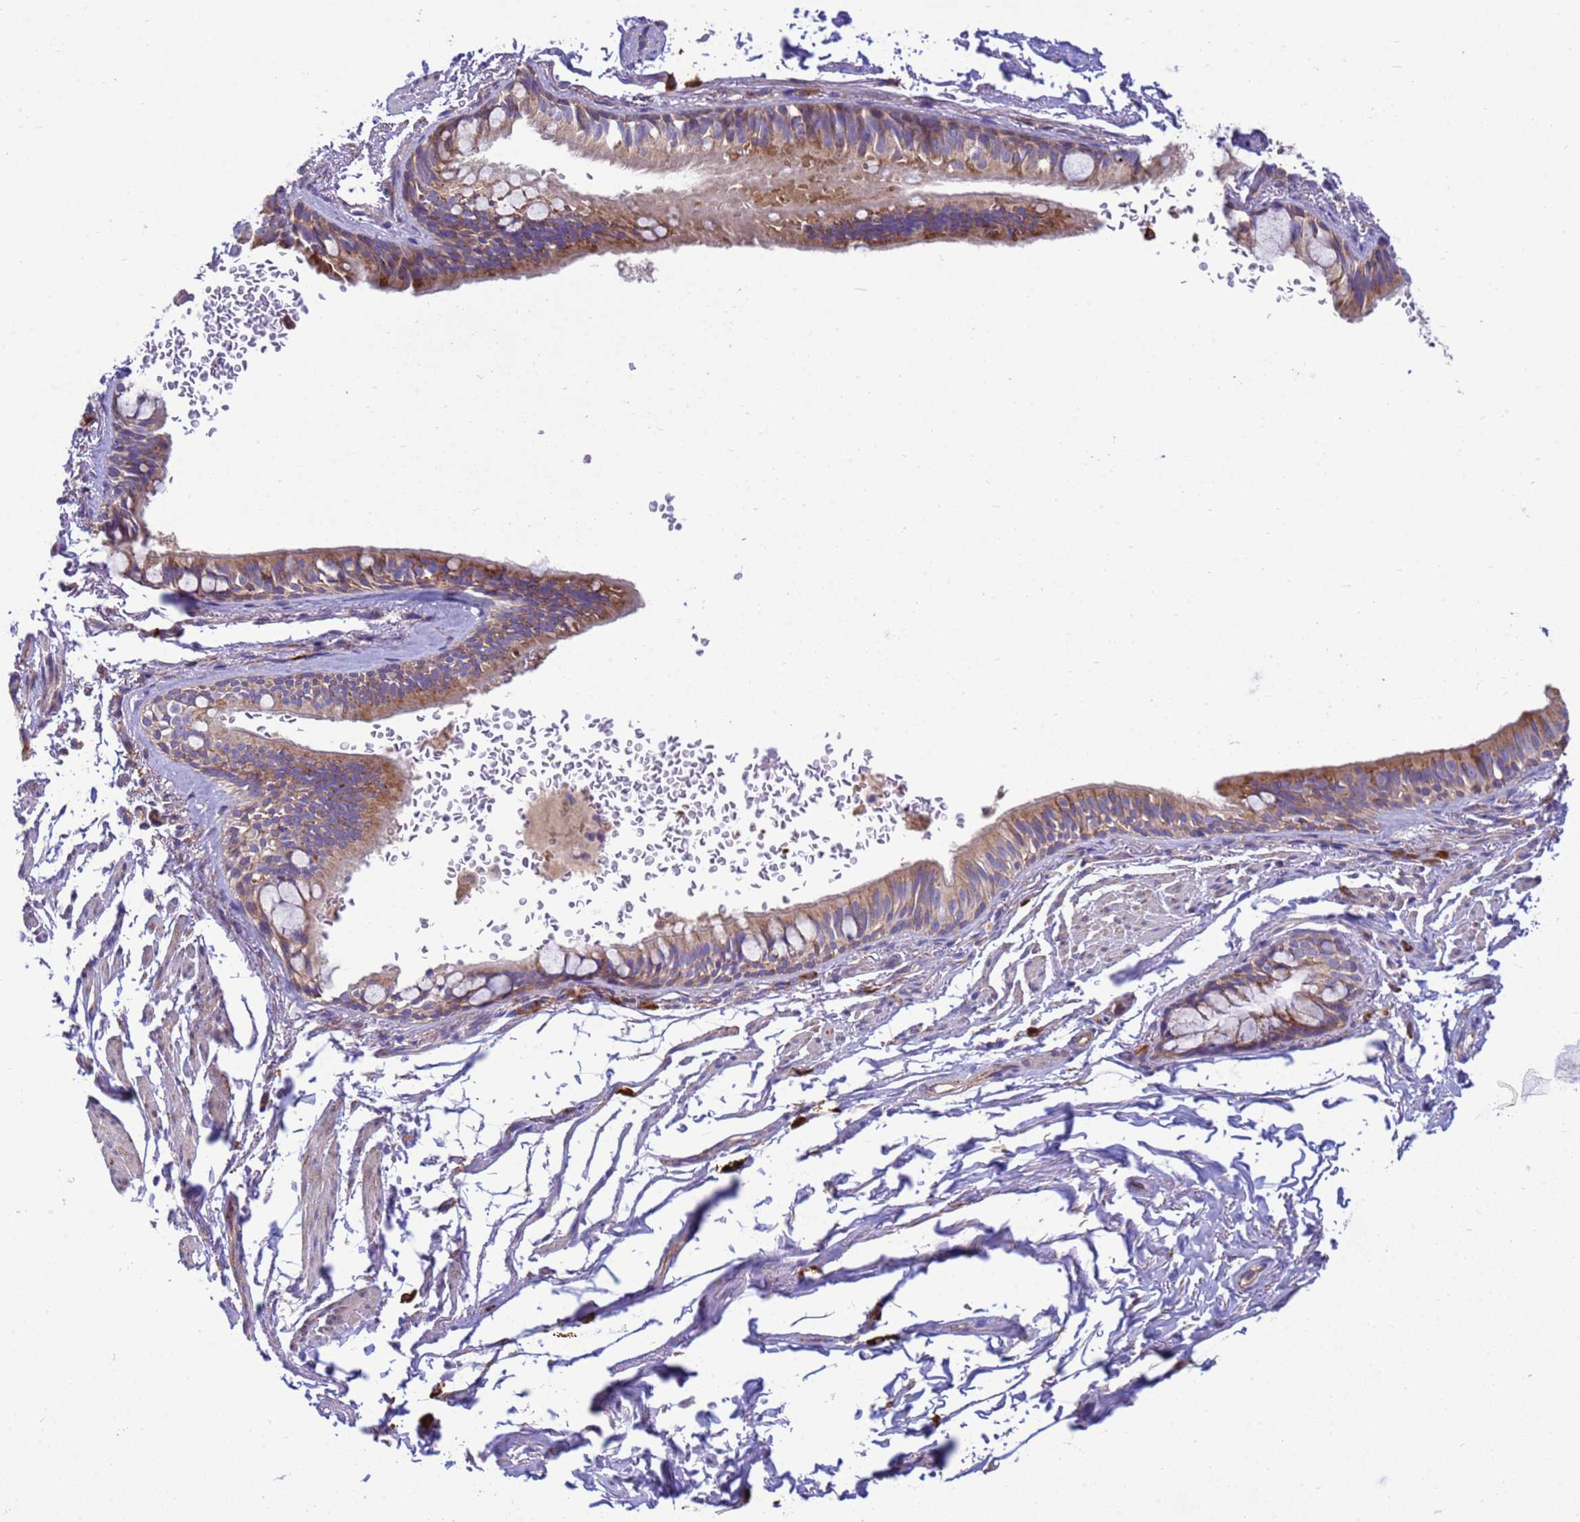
{"staining": {"intensity": "moderate", "quantity": ">75%", "location": "cytoplasmic/membranous"}, "tissue": "bronchus", "cell_type": "Respiratory epithelial cells", "image_type": "normal", "snomed": [{"axis": "morphology", "description": "Normal tissue, NOS"}, {"axis": "topography", "description": "Bronchus"}], "caption": "Normal bronchus displays moderate cytoplasmic/membranous positivity in approximately >75% of respiratory epithelial cells.", "gene": "THAP5", "patient": {"sex": "male", "age": 70}}